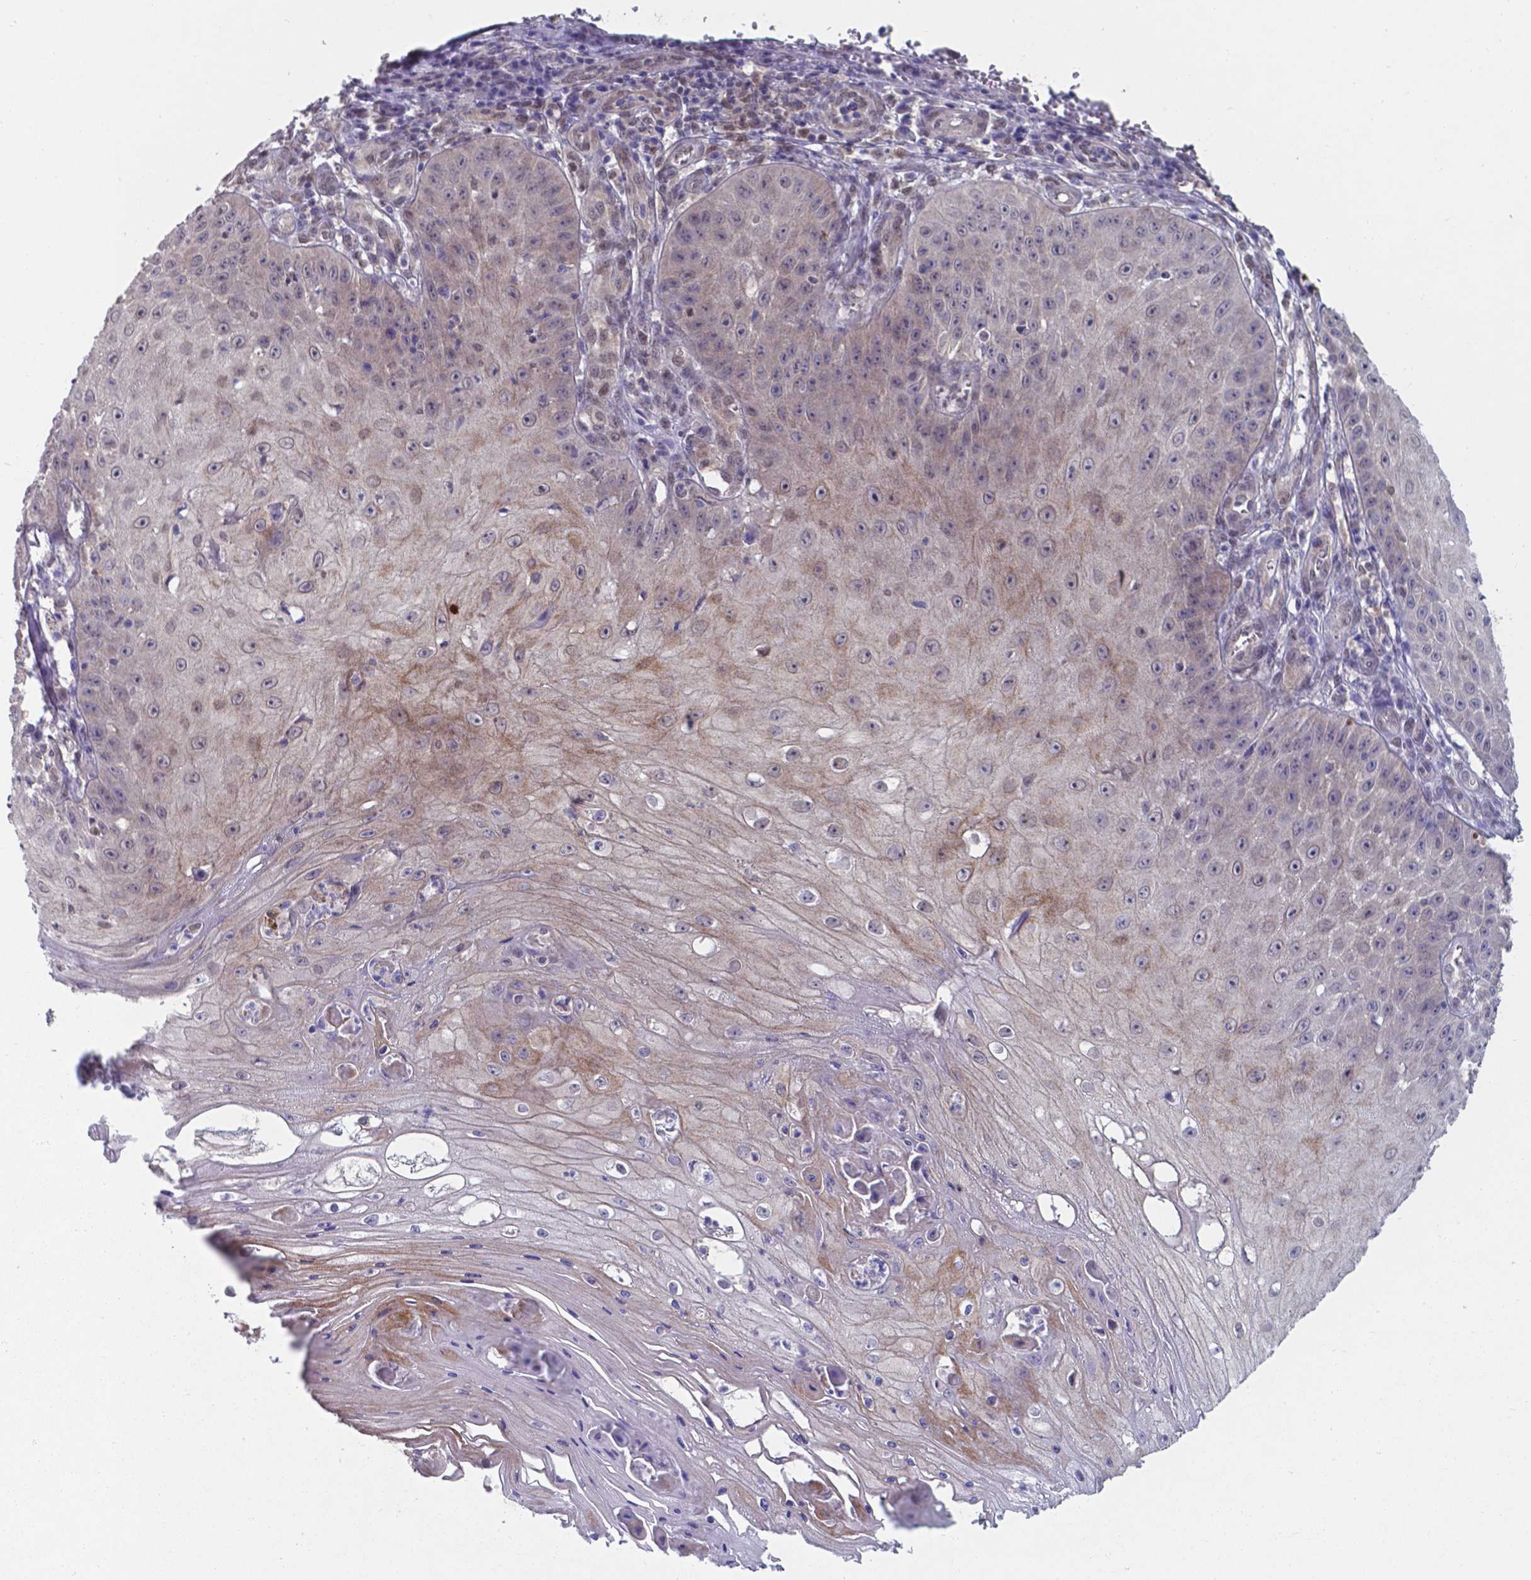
{"staining": {"intensity": "weak", "quantity": "<25%", "location": "cytoplasmic/membranous,nuclear"}, "tissue": "skin cancer", "cell_type": "Tumor cells", "image_type": "cancer", "snomed": [{"axis": "morphology", "description": "Squamous cell carcinoma, NOS"}, {"axis": "topography", "description": "Skin"}], "caption": "Tumor cells are negative for protein expression in human skin cancer (squamous cell carcinoma).", "gene": "UBE2E2", "patient": {"sex": "male", "age": 70}}